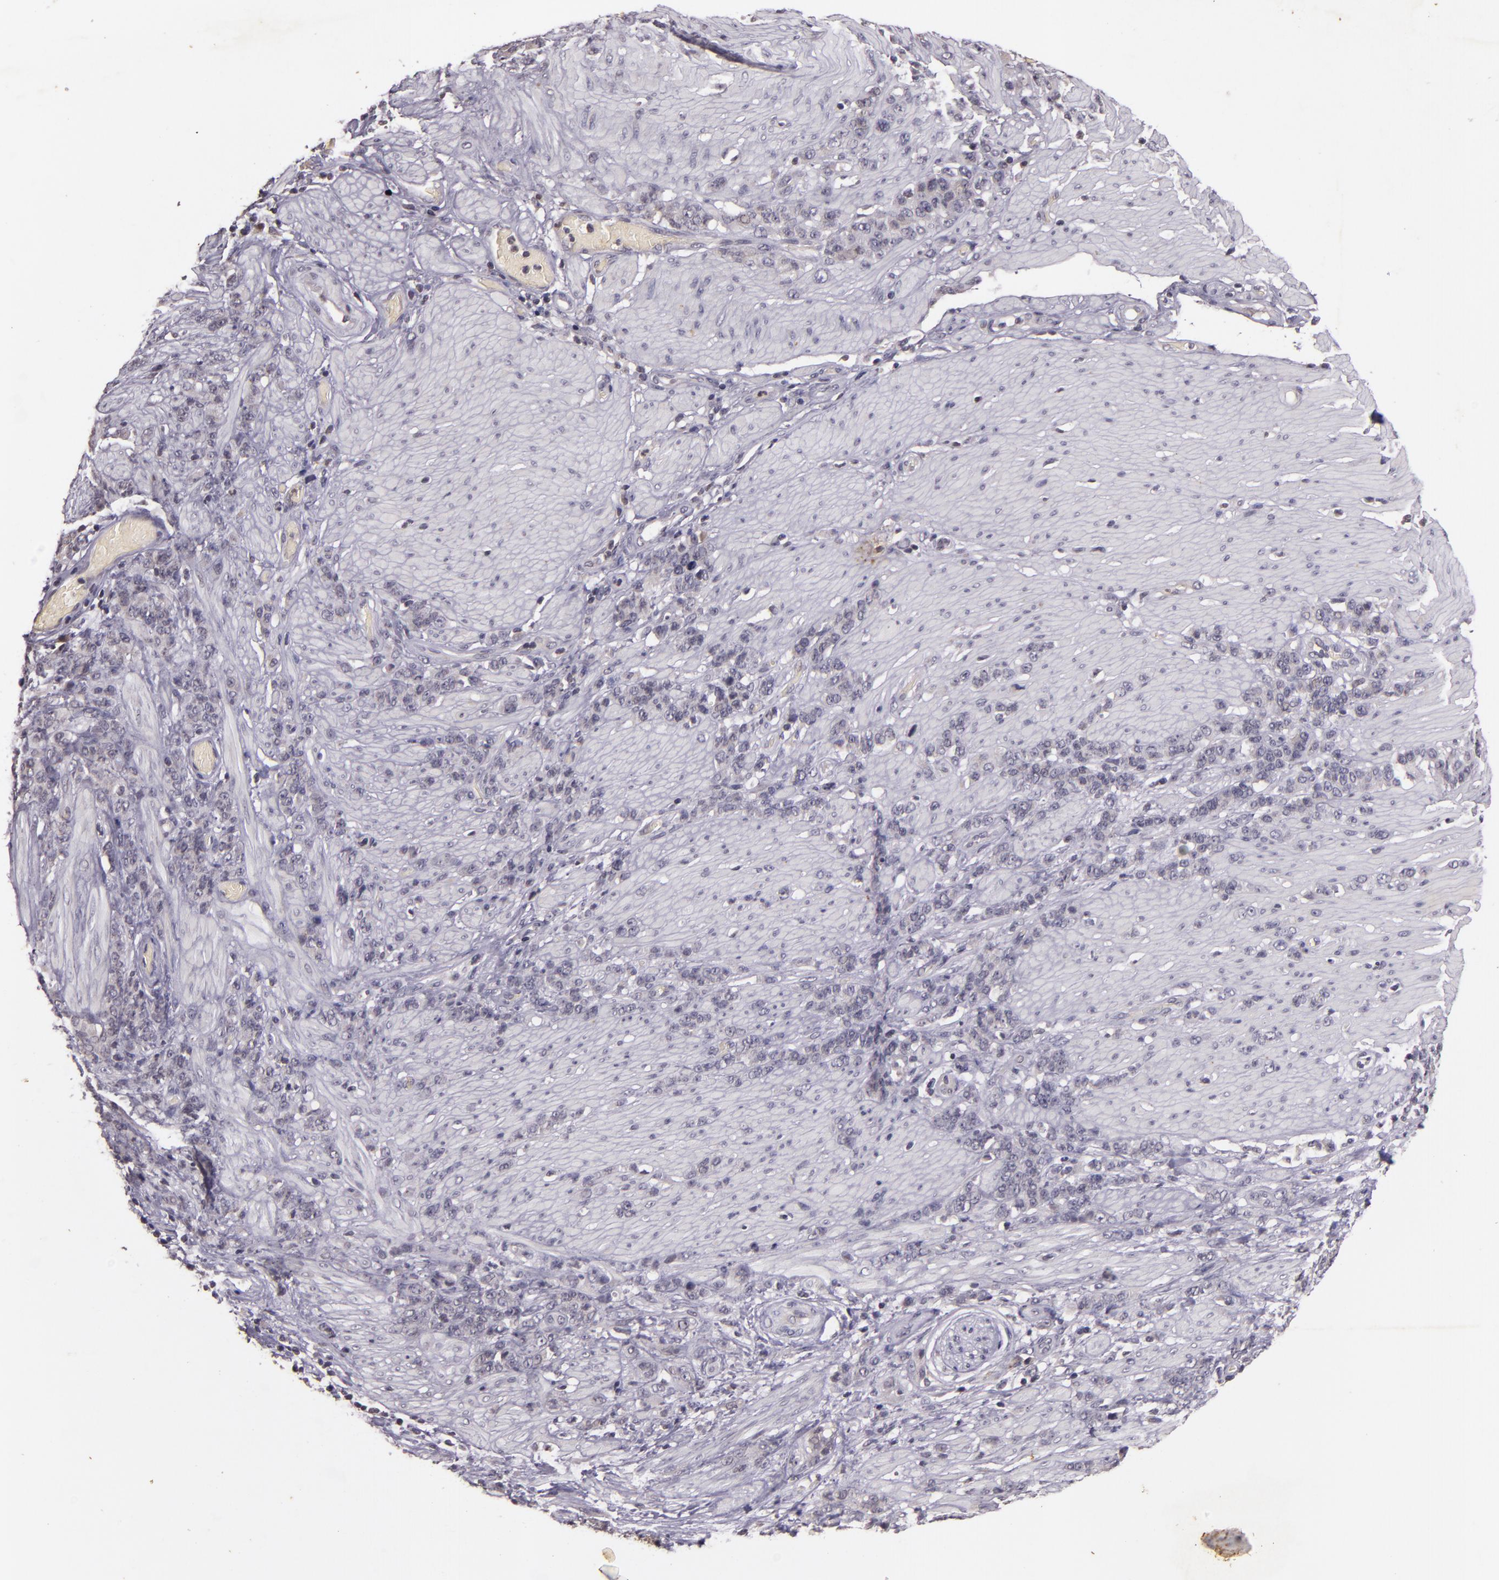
{"staining": {"intensity": "negative", "quantity": "none", "location": "none"}, "tissue": "stomach cancer", "cell_type": "Tumor cells", "image_type": "cancer", "snomed": [{"axis": "morphology", "description": "Adenocarcinoma, NOS"}, {"axis": "topography", "description": "Stomach, lower"}], "caption": "This is a photomicrograph of immunohistochemistry staining of stomach adenocarcinoma, which shows no staining in tumor cells.", "gene": "TFF1", "patient": {"sex": "male", "age": 88}}